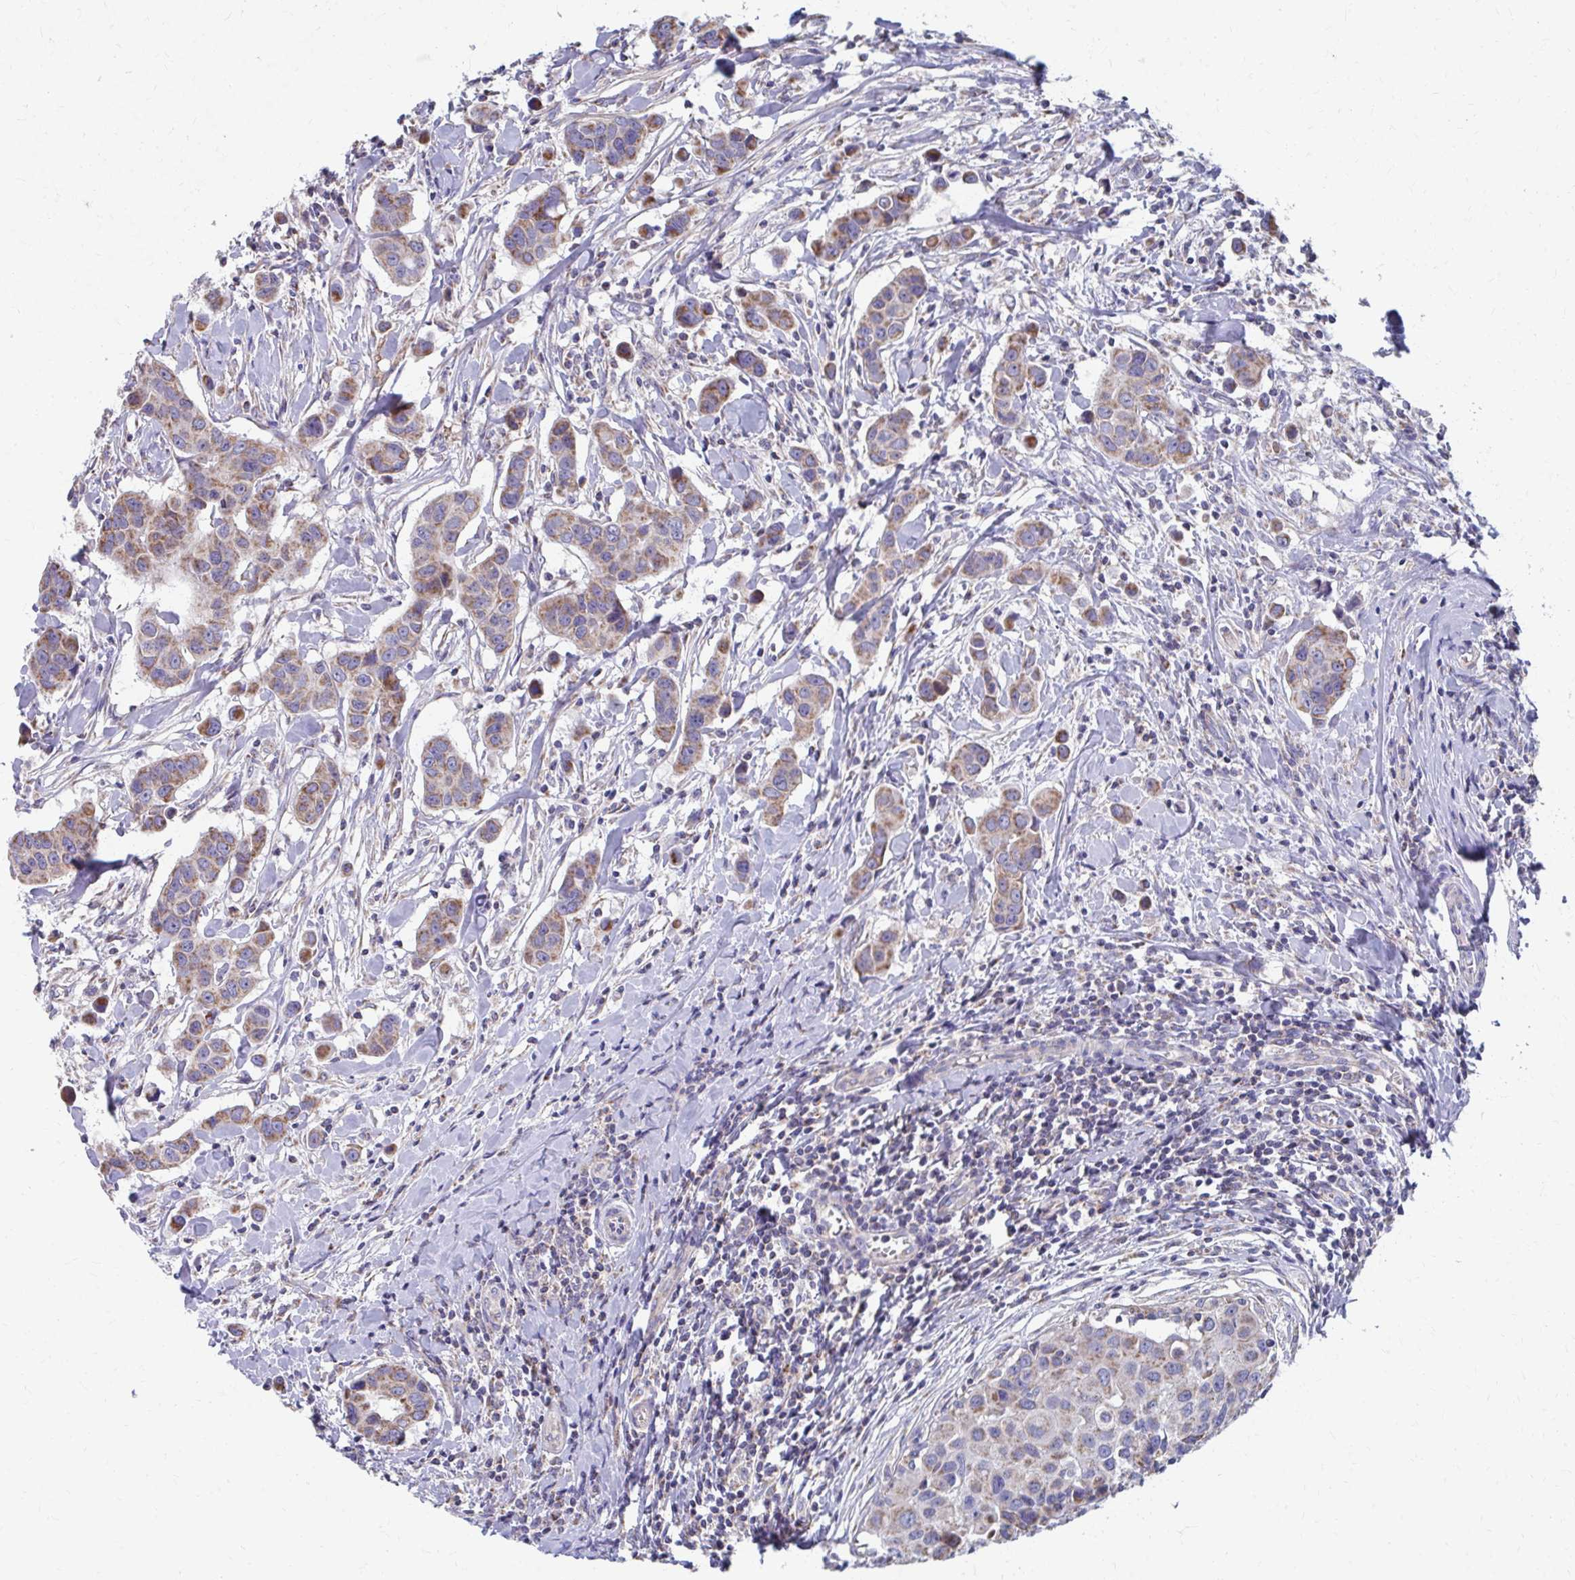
{"staining": {"intensity": "moderate", "quantity": "25%-75%", "location": "cytoplasmic/membranous"}, "tissue": "breast cancer", "cell_type": "Tumor cells", "image_type": "cancer", "snomed": [{"axis": "morphology", "description": "Duct carcinoma"}, {"axis": "topography", "description": "Breast"}], "caption": "Protein positivity by immunohistochemistry exhibits moderate cytoplasmic/membranous staining in approximately 25%-75% of tumor cells in breast intraductal carcinoma.", "gene": "RCC1L", "patient": {"sex": "female", "age": 24}}